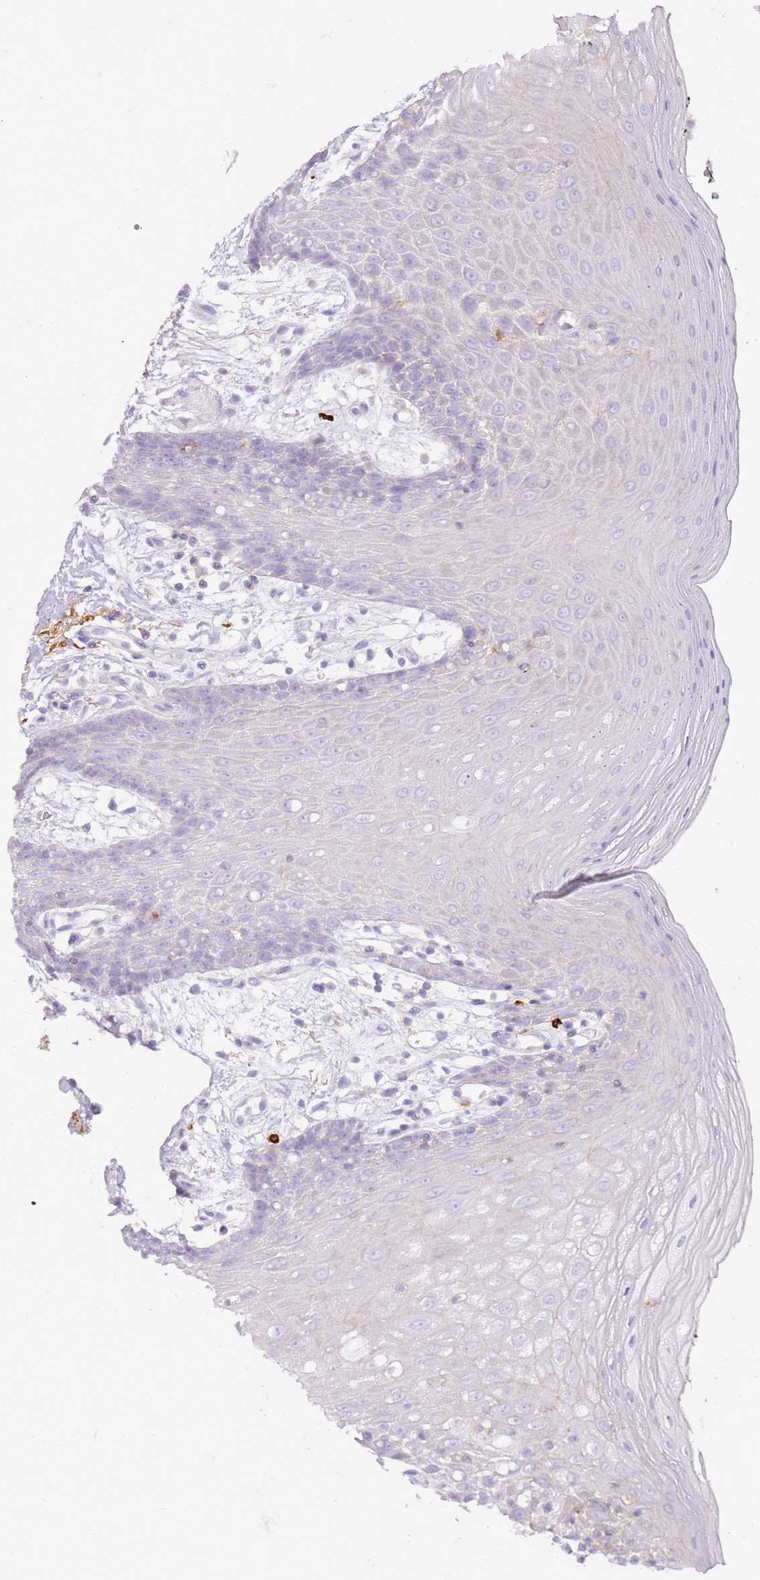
{"staining": {"intensity": "moderate", "quantity": "<25%", "location": "cytoplasmic/membranous"}, "tissue": "oral mucosa", "cell_type": "Squamous epithelial cells", "image_type": "normal", "snomed": [{"axis": "morphology", "description": "Normal tissue, NOS"}, {"axis": "topography", "description": "Oral tissue"}, {"axis": "topography", "description": "Tounge, NOS"}], "caption": "Normal oral mucosa demonstrates moderate cytoplasmic/membranous positivity in approximately <25% of squamous epithelial cells, visualized by immunohistochemistry.", "gene": "FPR1", "patient": {"sex": "female", "age": 59}}